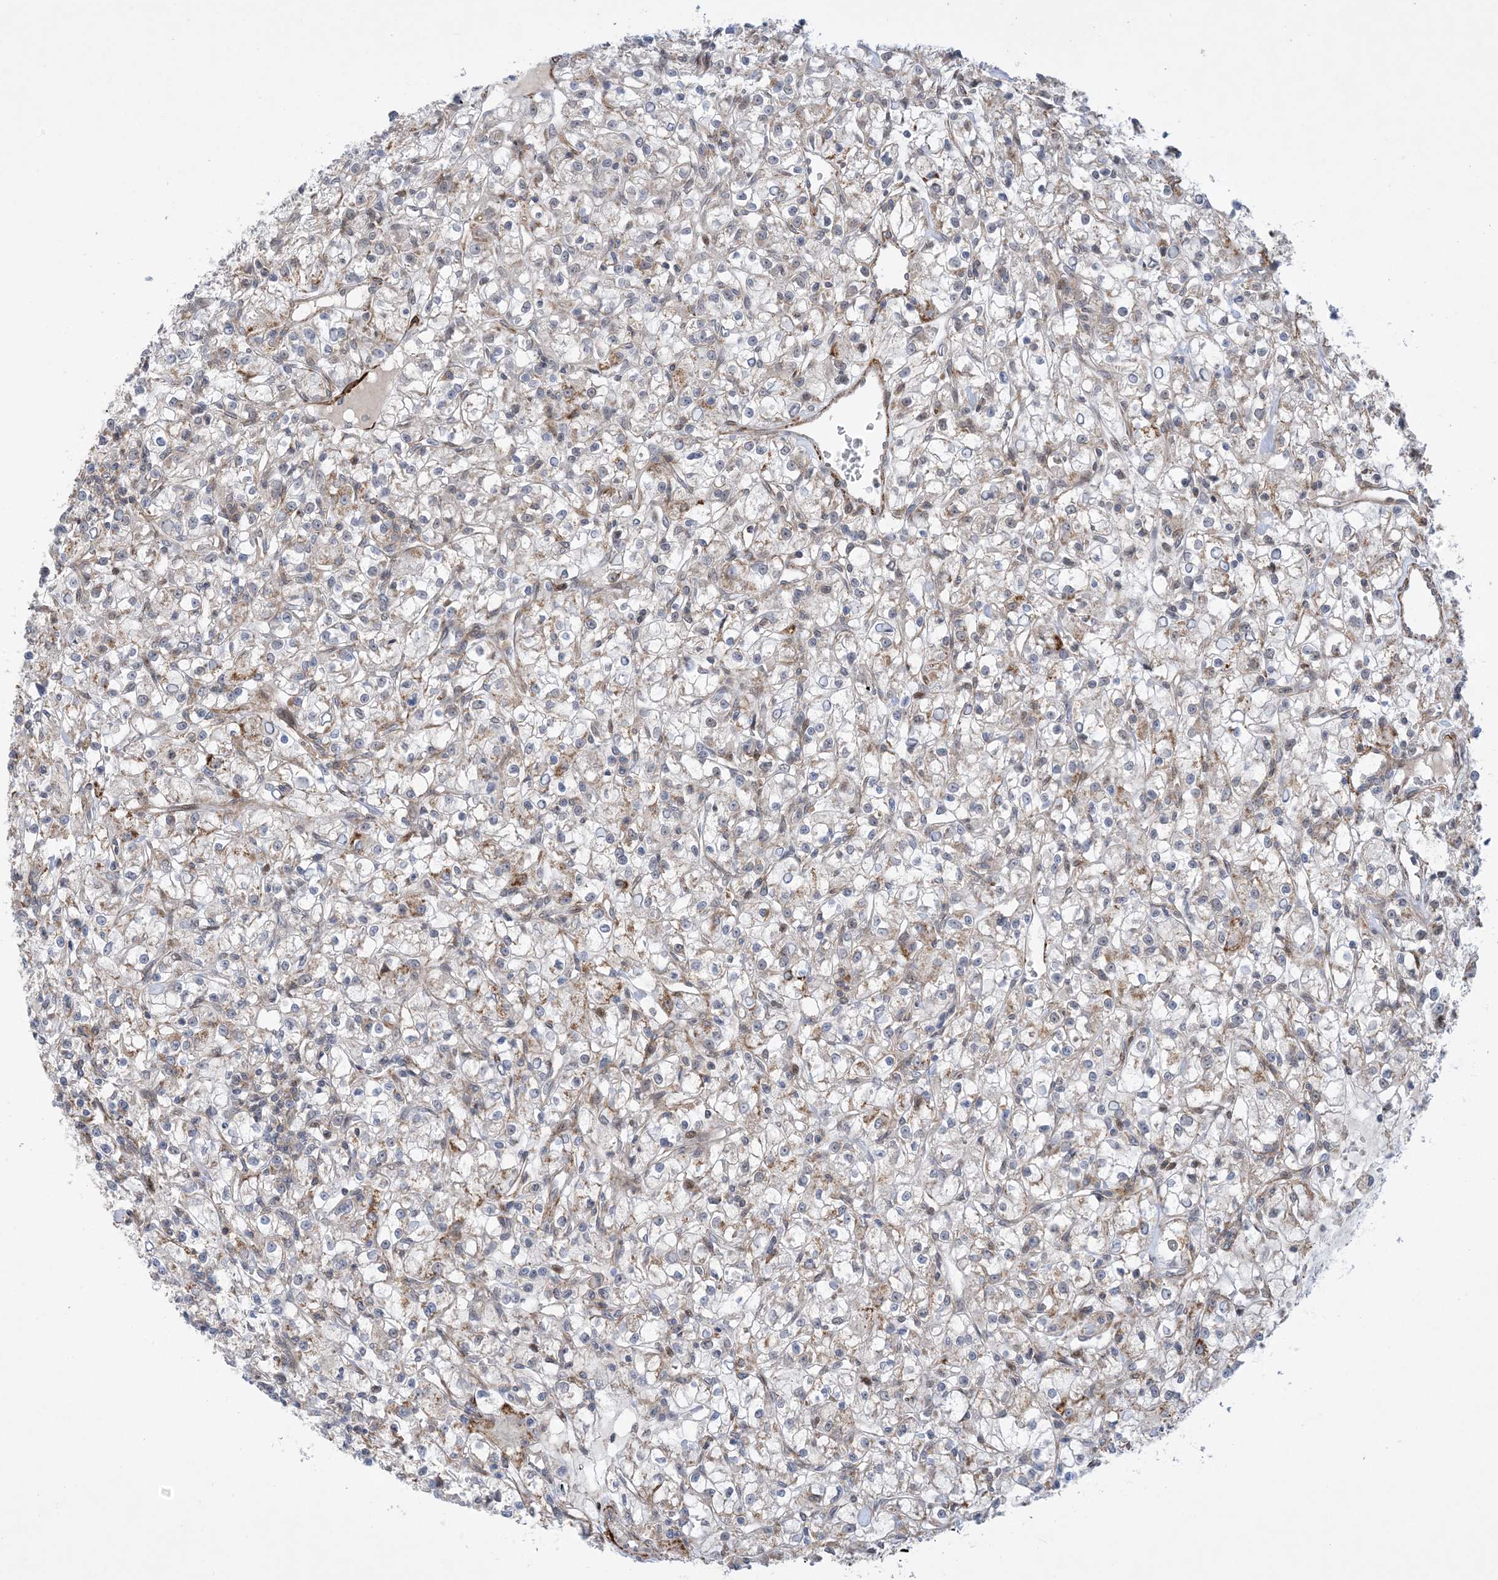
{"staining": {"intensity": "negative", "quantity": "none", "location": "none"}, "tissue": "renal cancer", "cell_type": "Tumor cells", "image_type": "cancer", "snomed": [{"axis": "morphology", "description": "Adenocarcinoma, NOS"}, {"axis": "topography", "description": "Kidney"}], "caption": "Photomicrograph shows no protein staining in tumor cells of renal cancer (adenocarcinoma) tissue.", "gene": "ZNF8", "patient": {"sex": "female", "age": 59}}